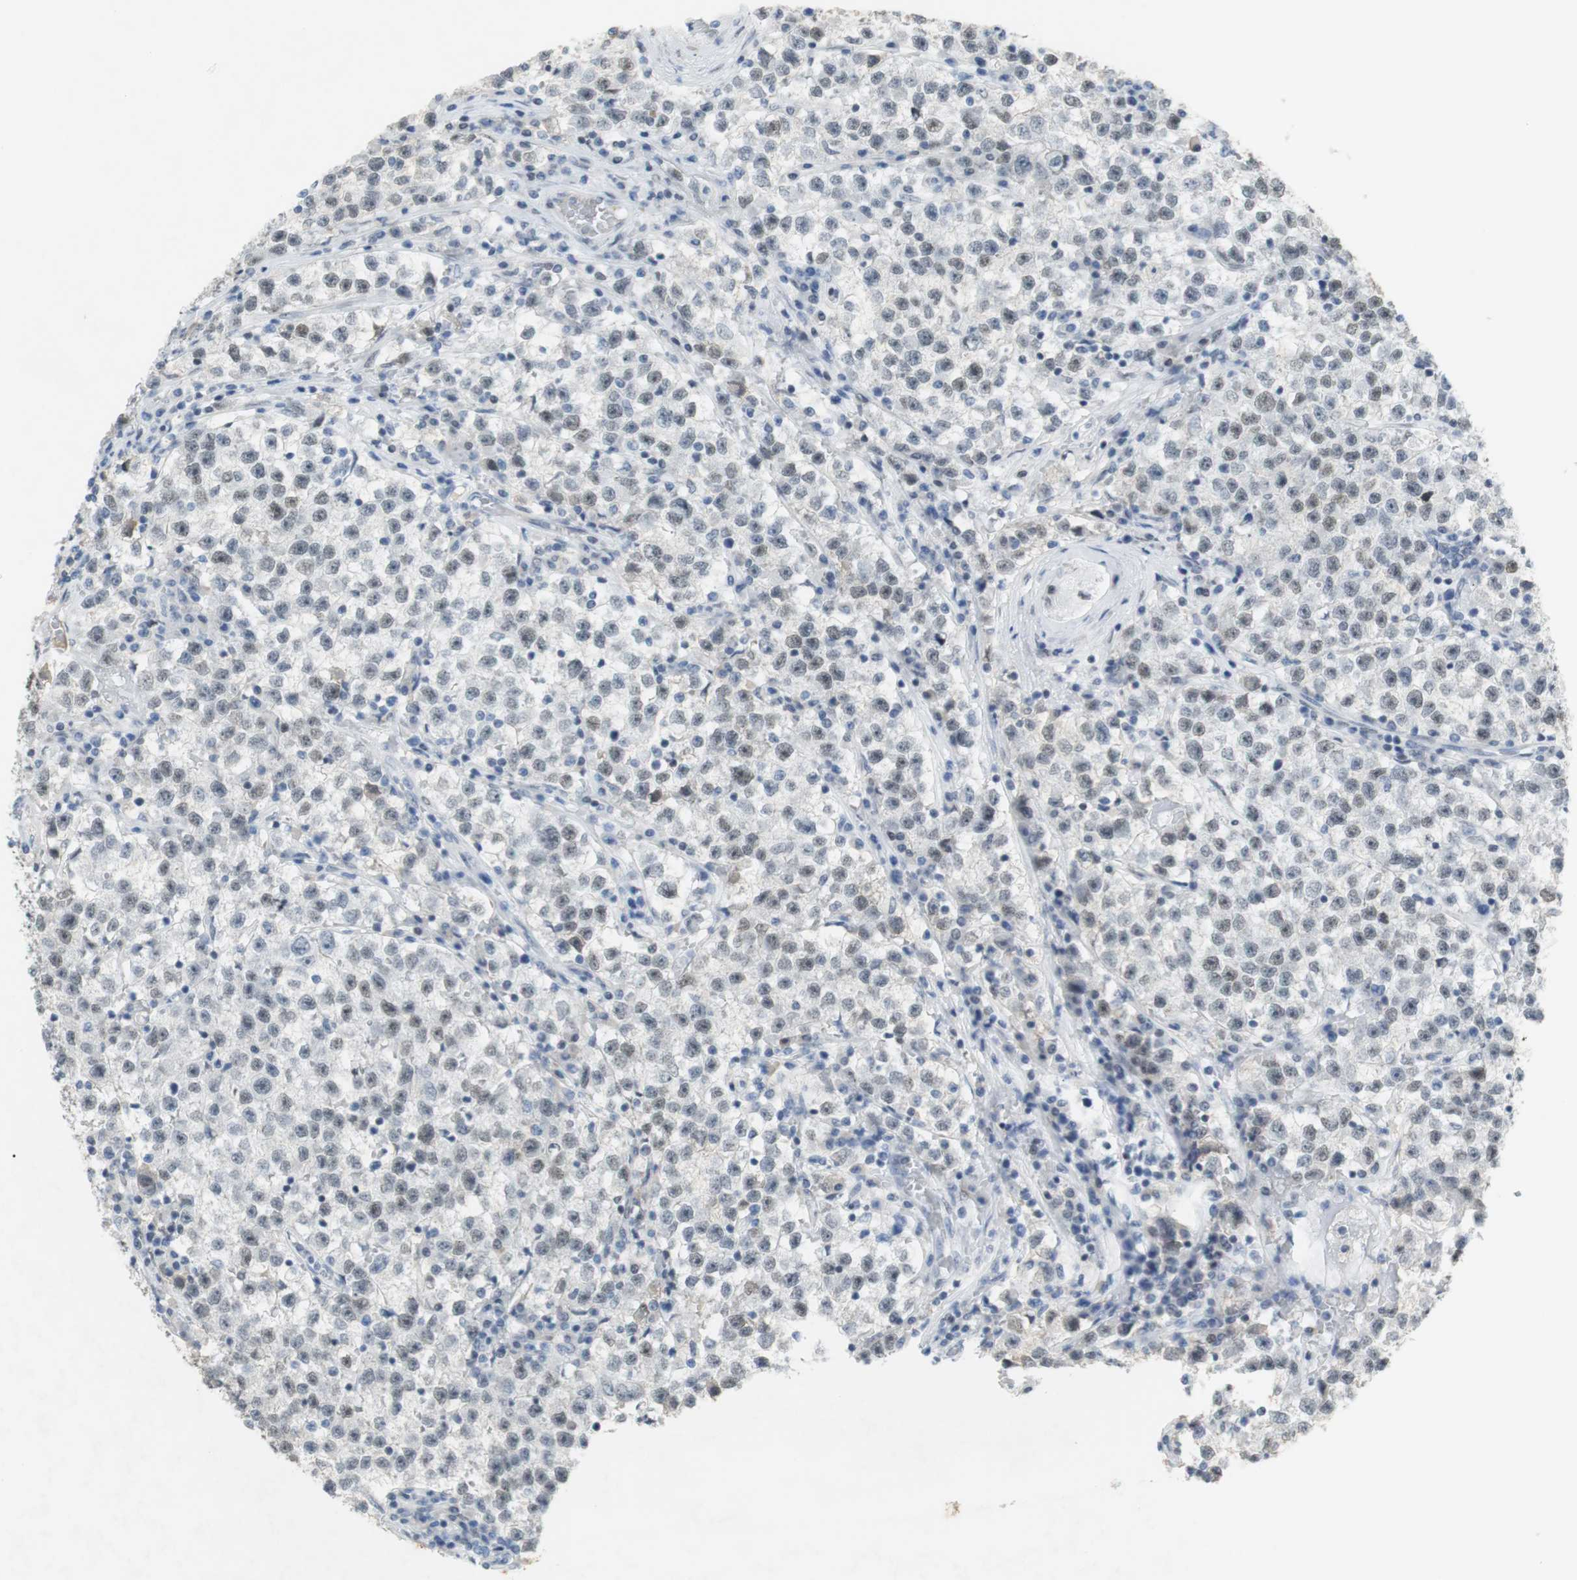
{"staining": {"intensity": "weak", "quantity": ">75%", "location": "nuclear"}, "tissue": "testis cancer", "cell_type": "Tumor cells", "image_type": "cancer", "snomed": [{"axis": "morphology", "description": "Seminoma, NOS"}, {"axis": "topography", "description": "Testis"}], "caption": "Immunohistochemistry photomicrograph of human testis cancer (seminoma) stained for a protein (brown), which displays low levels of weak nuclear staining in about >75% of tumor cells.", "gene": "BMI1", "patient": {"sex": "male", "age": 22}}